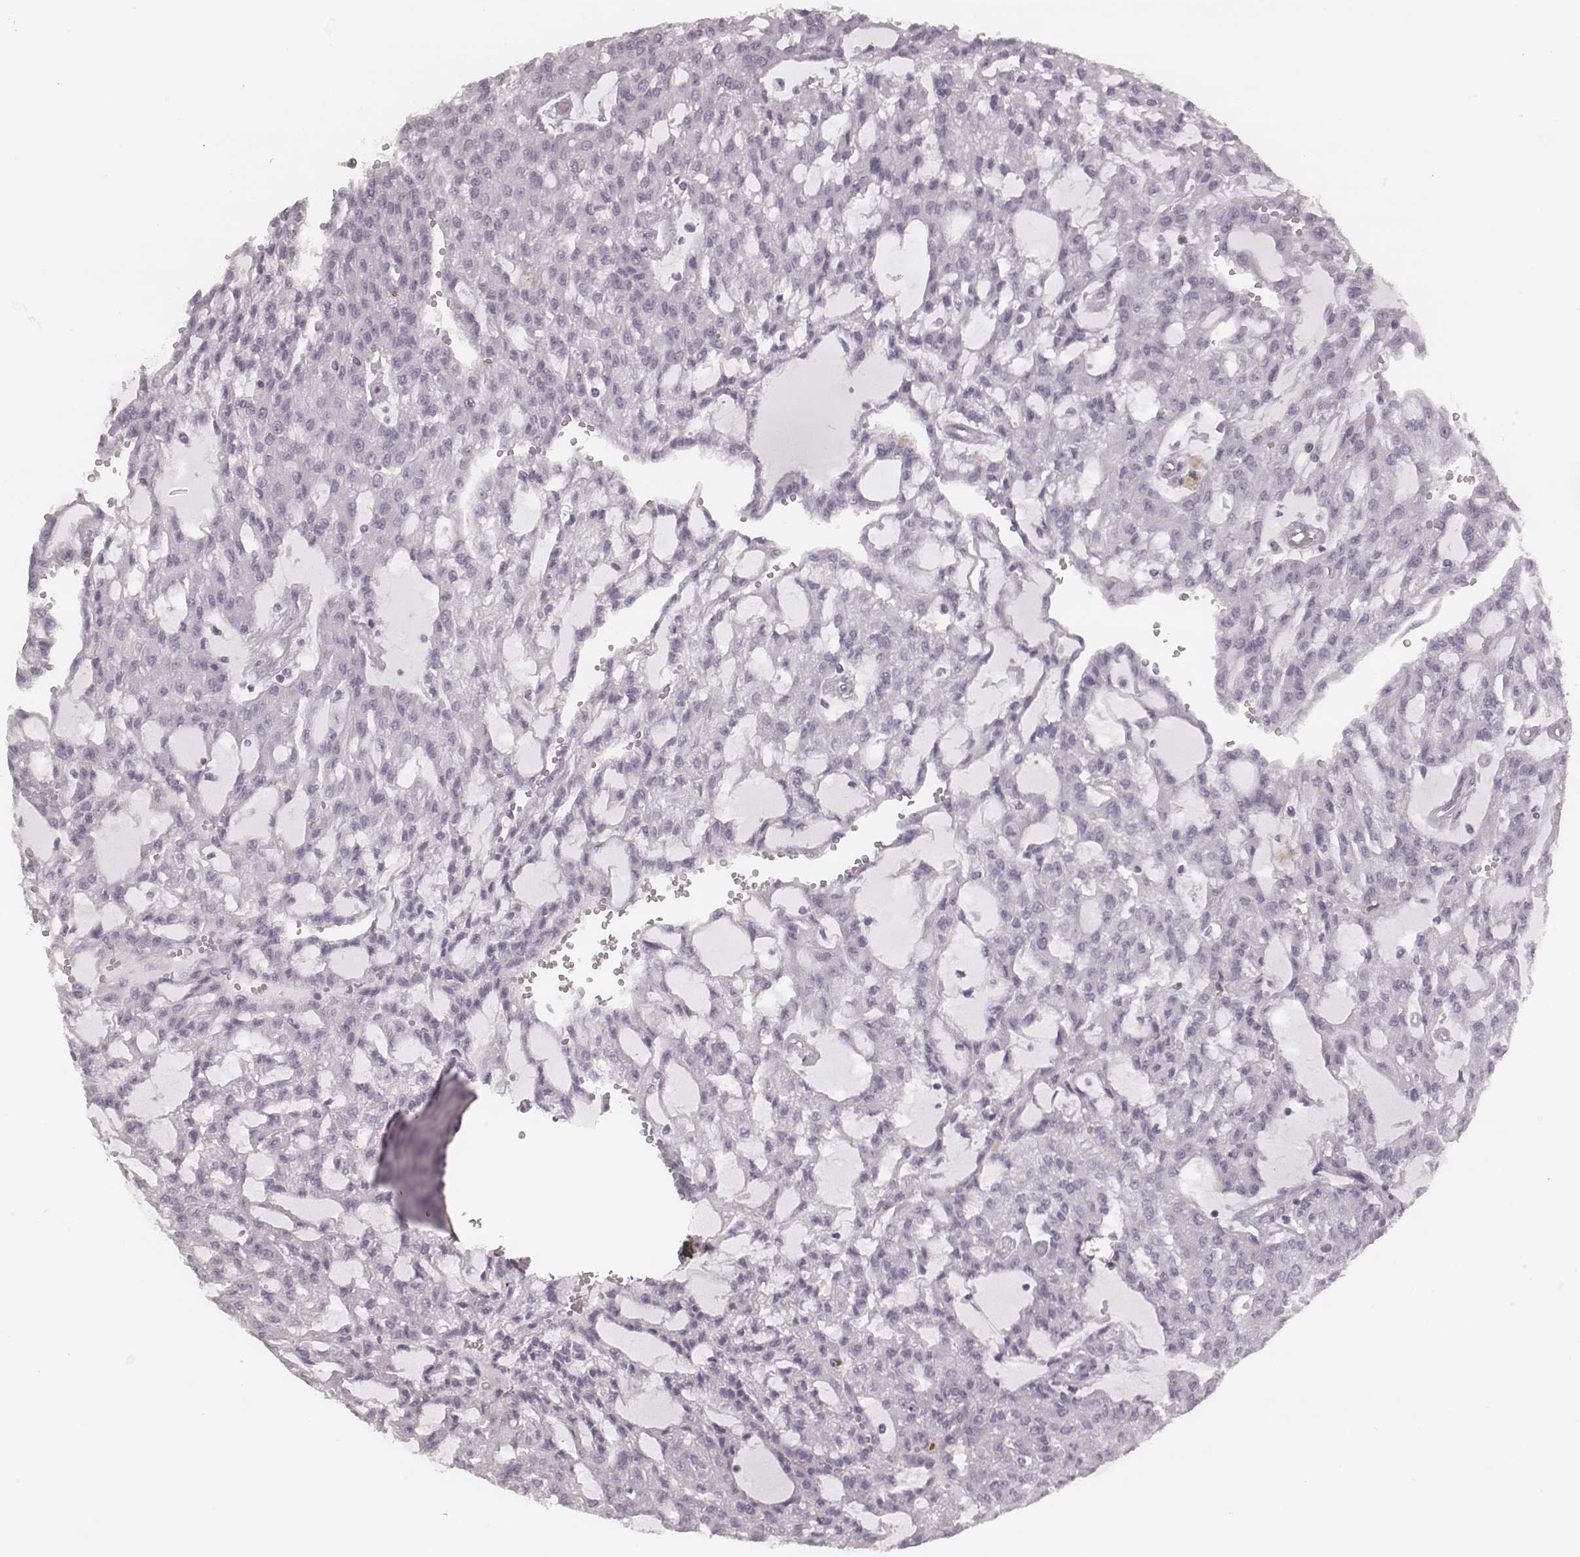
{"staining": {"intensity": "negative", "quantity": "none", "location": "none"}, "tissue": "renal cancer", "cell_type": "Tumor cells", "image_type": "cancer", "snomed": [{"axis": "morphology", "description": "Adenocarcinoma, NOS"}, {"axis": "topography", "description": "Kidney"}], "caption": "A histopathology image of human adenocarcinoma (renal) is negative for staining in tumor cells. Nuclei are stained in blue.", "gene": "KRT74", "patient": {"sex": "male", "age": 63}}